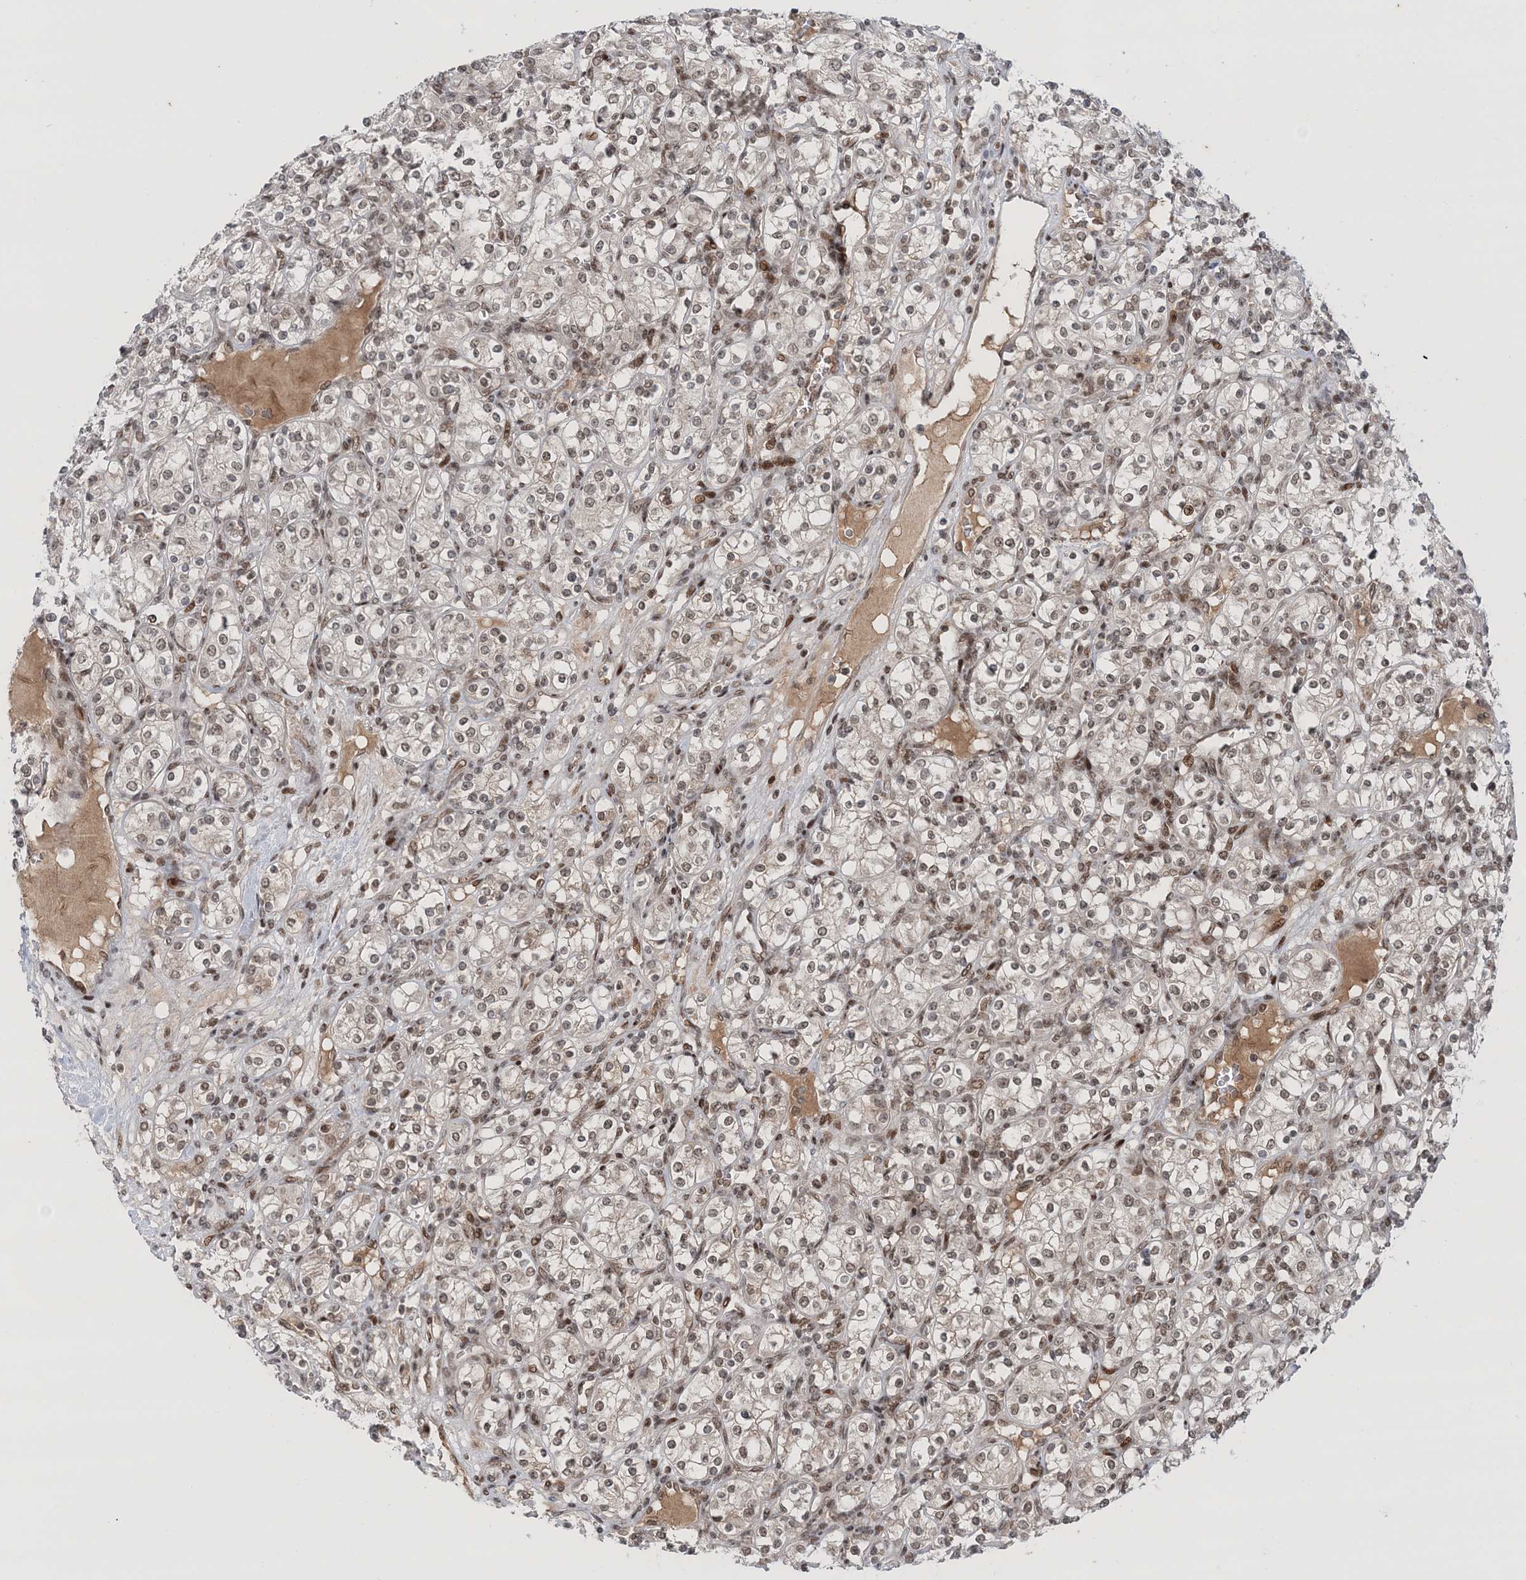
{"staining": {"intensity": "weak", "quantity": "25%-75%", "location": "nuclear"}, "tissue": "renal cancer", "cell_type": "Tumor cells", "image_type": "cancer", "snomed": [{"axis": "morphology", "description": "Adenocarcinoma, NOS"}, {"axis": "topography", "description": "Kidney"}], "caption": "DAB (3,3'-diaminobenzidine) immunohistochemical staining of human renal cancer (adenocarcinoma) exhibits weak nuclear protein positivity in approximately 25%-75% of tumor cells.", "gene": "NOA1", "patient": {"sex": "male", "age": 77}}